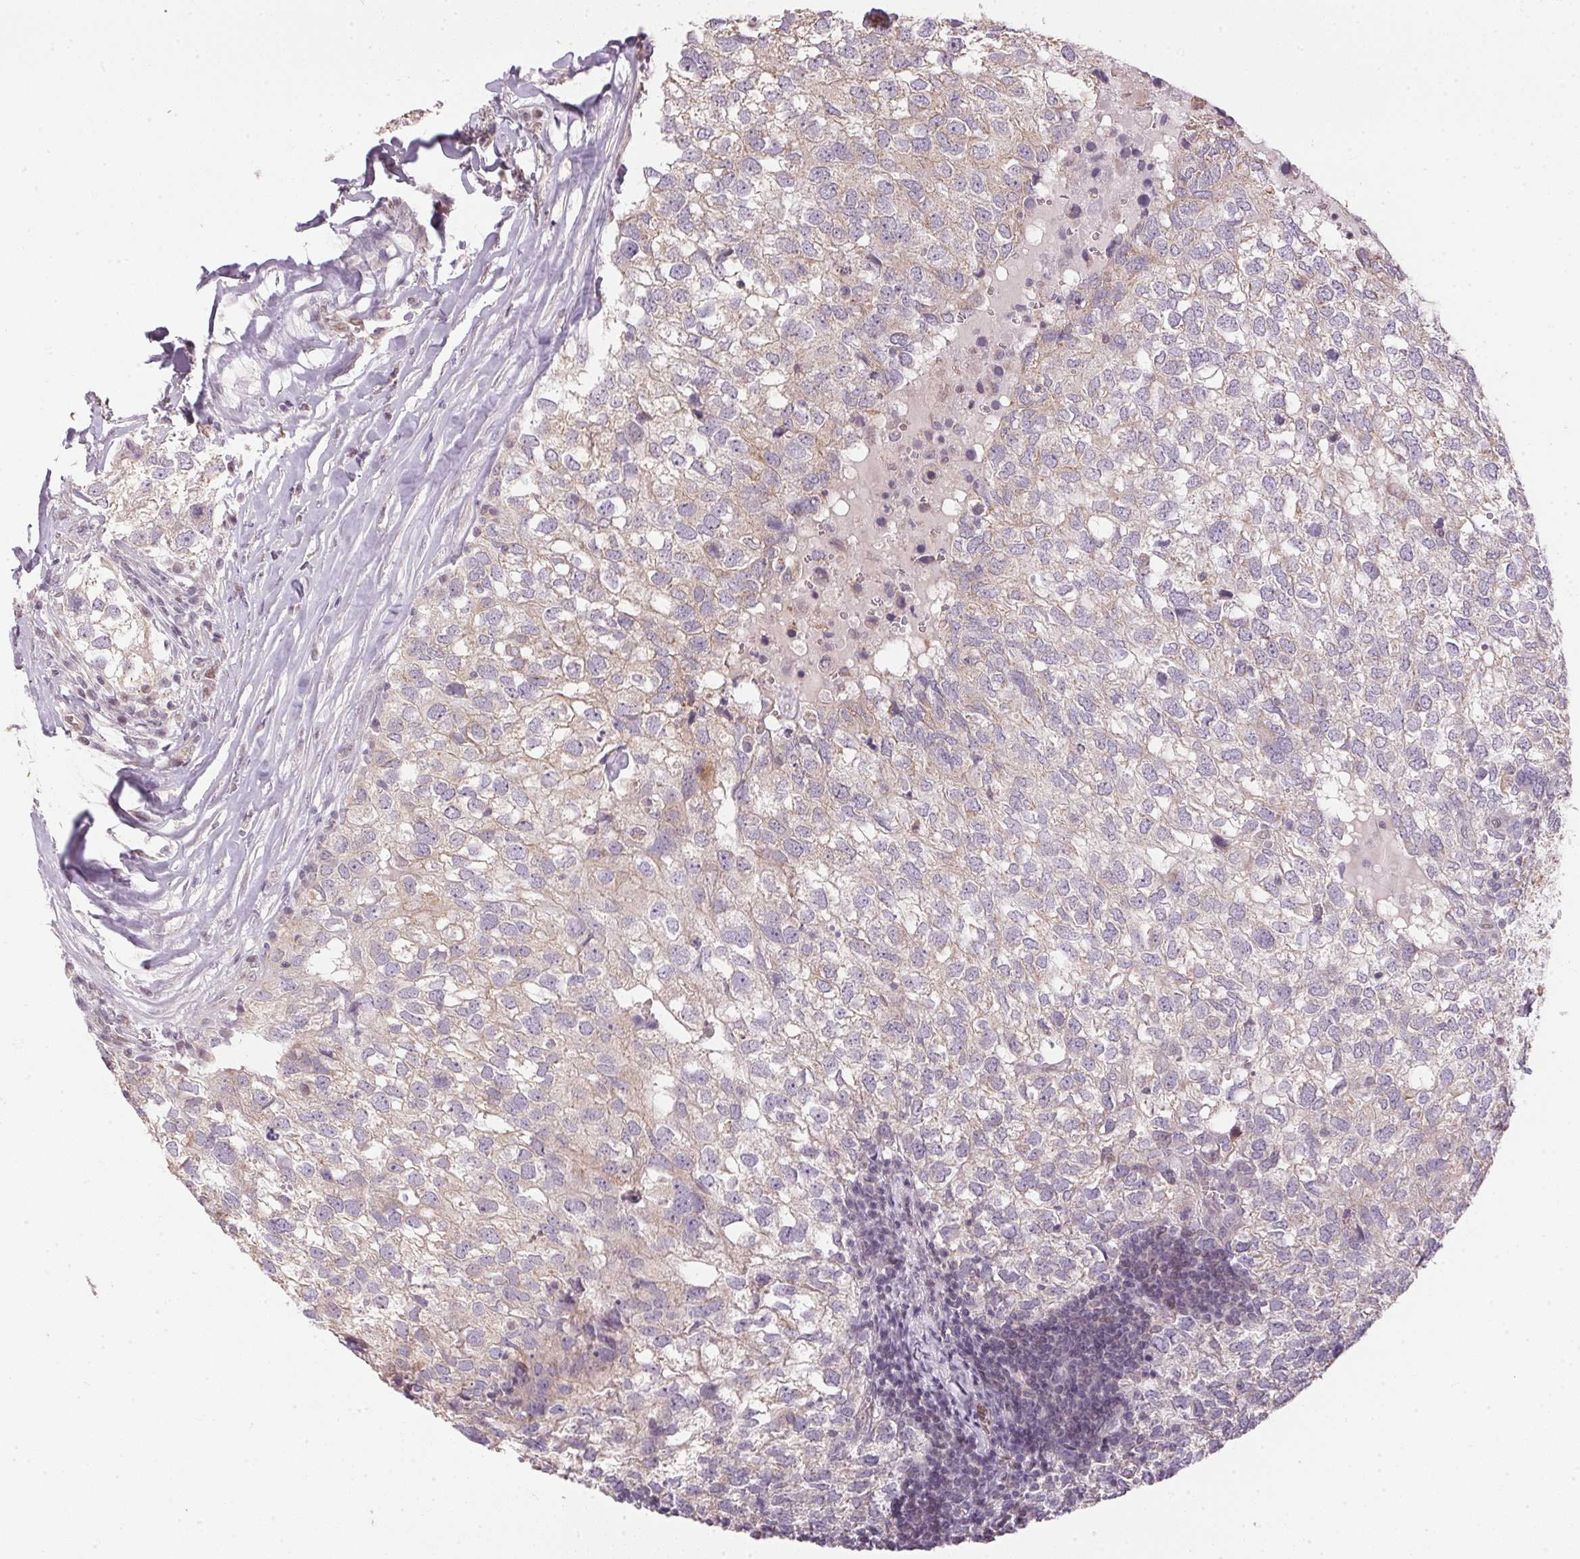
{"staining": {"intensity": "weak", "quantity": "<25%", "location": "cytoplasmic/membranous"}, "tissue": "breast cancer", "cell_type": "Tumor cells", "image_type": "cancer", "snomed": [{"axis": "morphology", "description": "Duct carcinoma"}, {"axis": "topography", "description": "Breast"}], "caption": "Tumor cells show no significant expression in breast cancer.", "gene": "SC5D", "patient": {"sex": "female", "age": 30}}